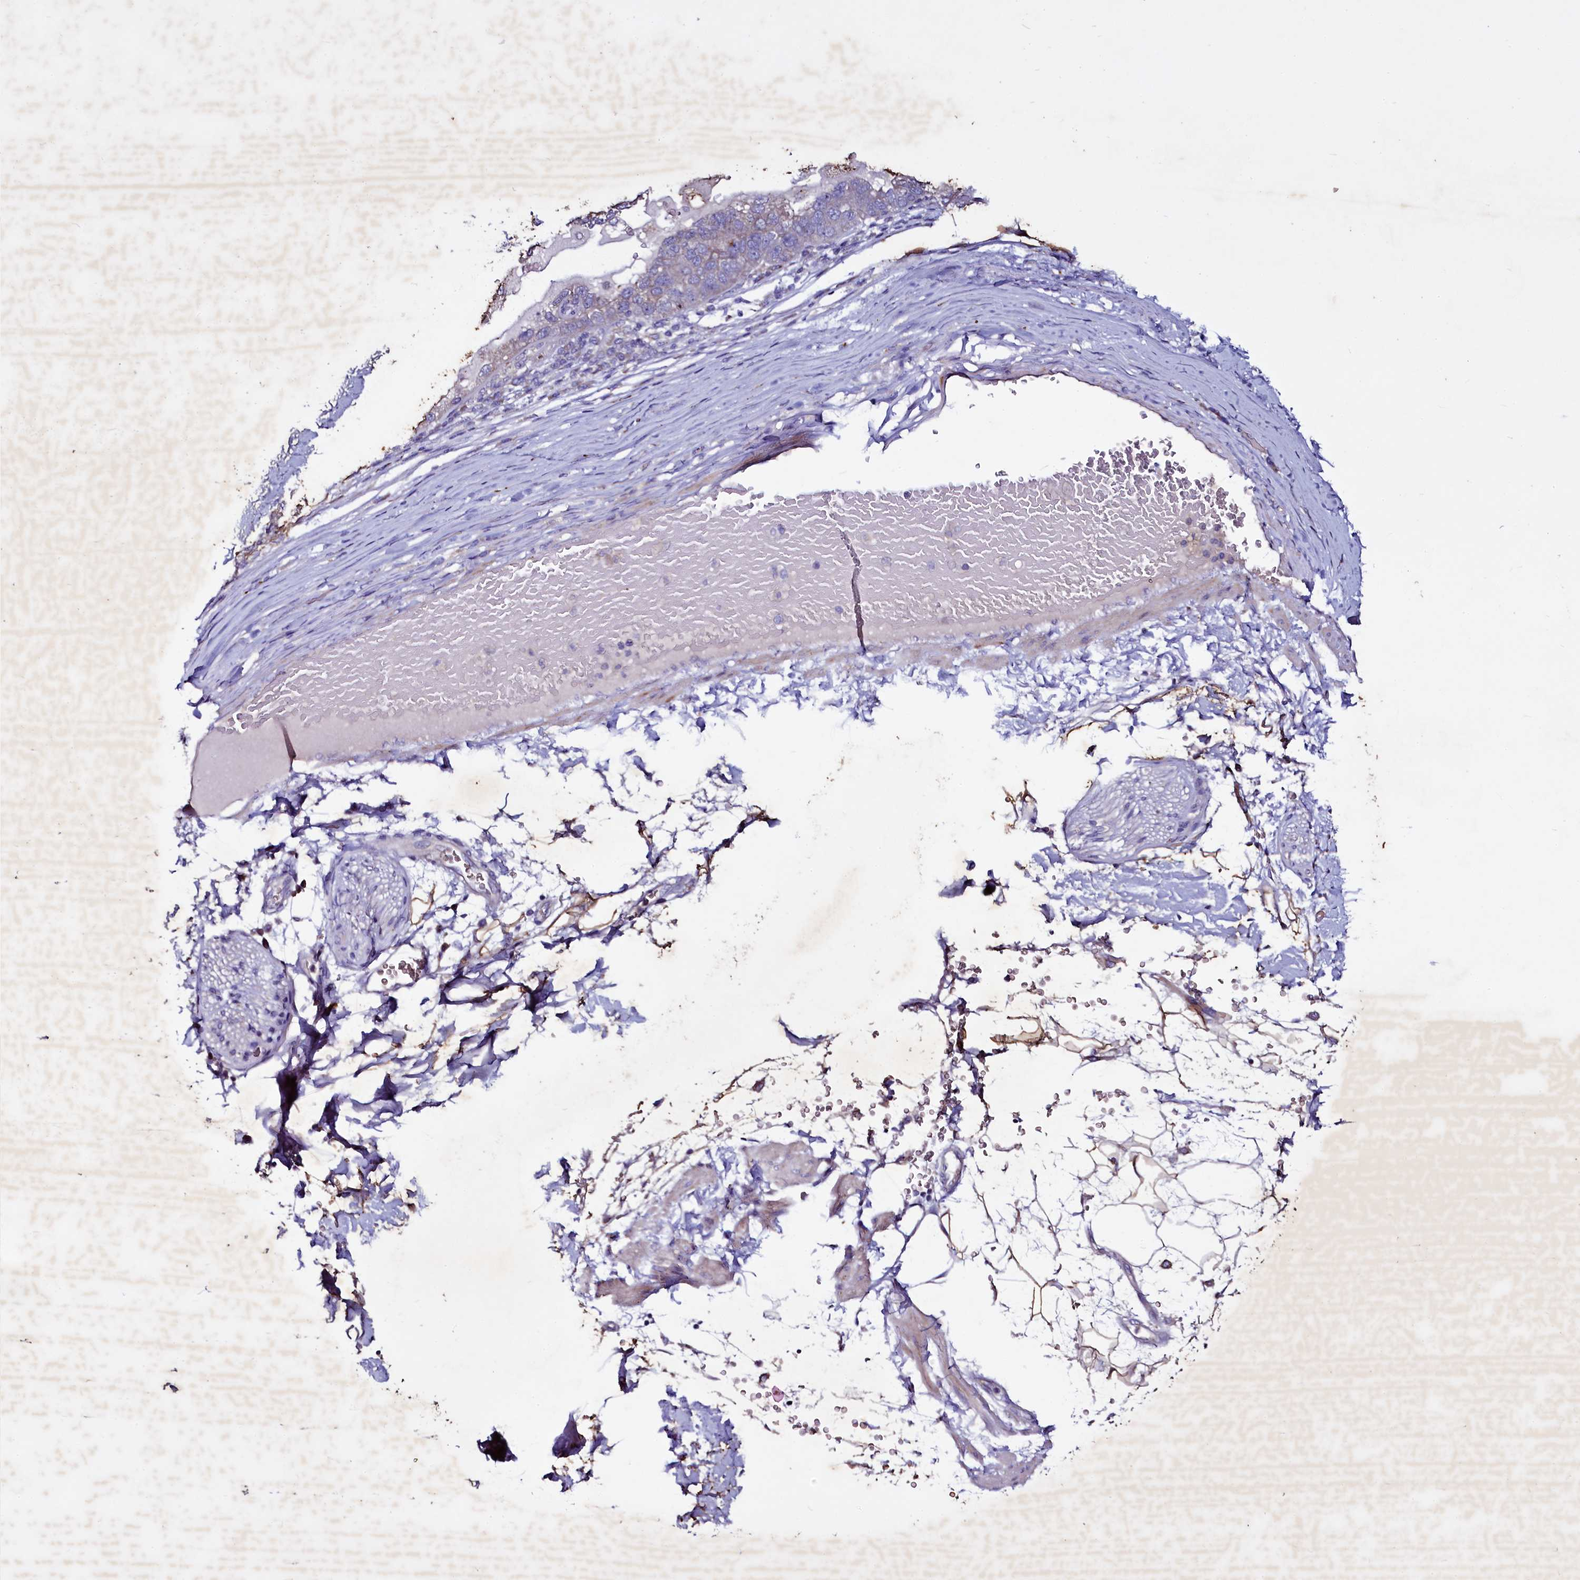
{"staining": {"intensity": "negative", "quantity": "none", "location": "none"}, "tissue": "pancreatic cancer", "cell_type": "Tumor cells", "image_type": "cancer", "snomed": [{"axis": "morphology", "description": "Adenocarcinoma, NOS"}, {"axis": "topography", "description": "Pancreas"}], "caption": "IHC micrograph of neoplastic tissue: pancreatic cancer (adenocarcinoma) stained with DAB (3,3'-diaminobenzidine) displays no significant protein positivity in tumor cells.", "gene": "SELENOT", "patient": {"sex": "female", "age": 61}}